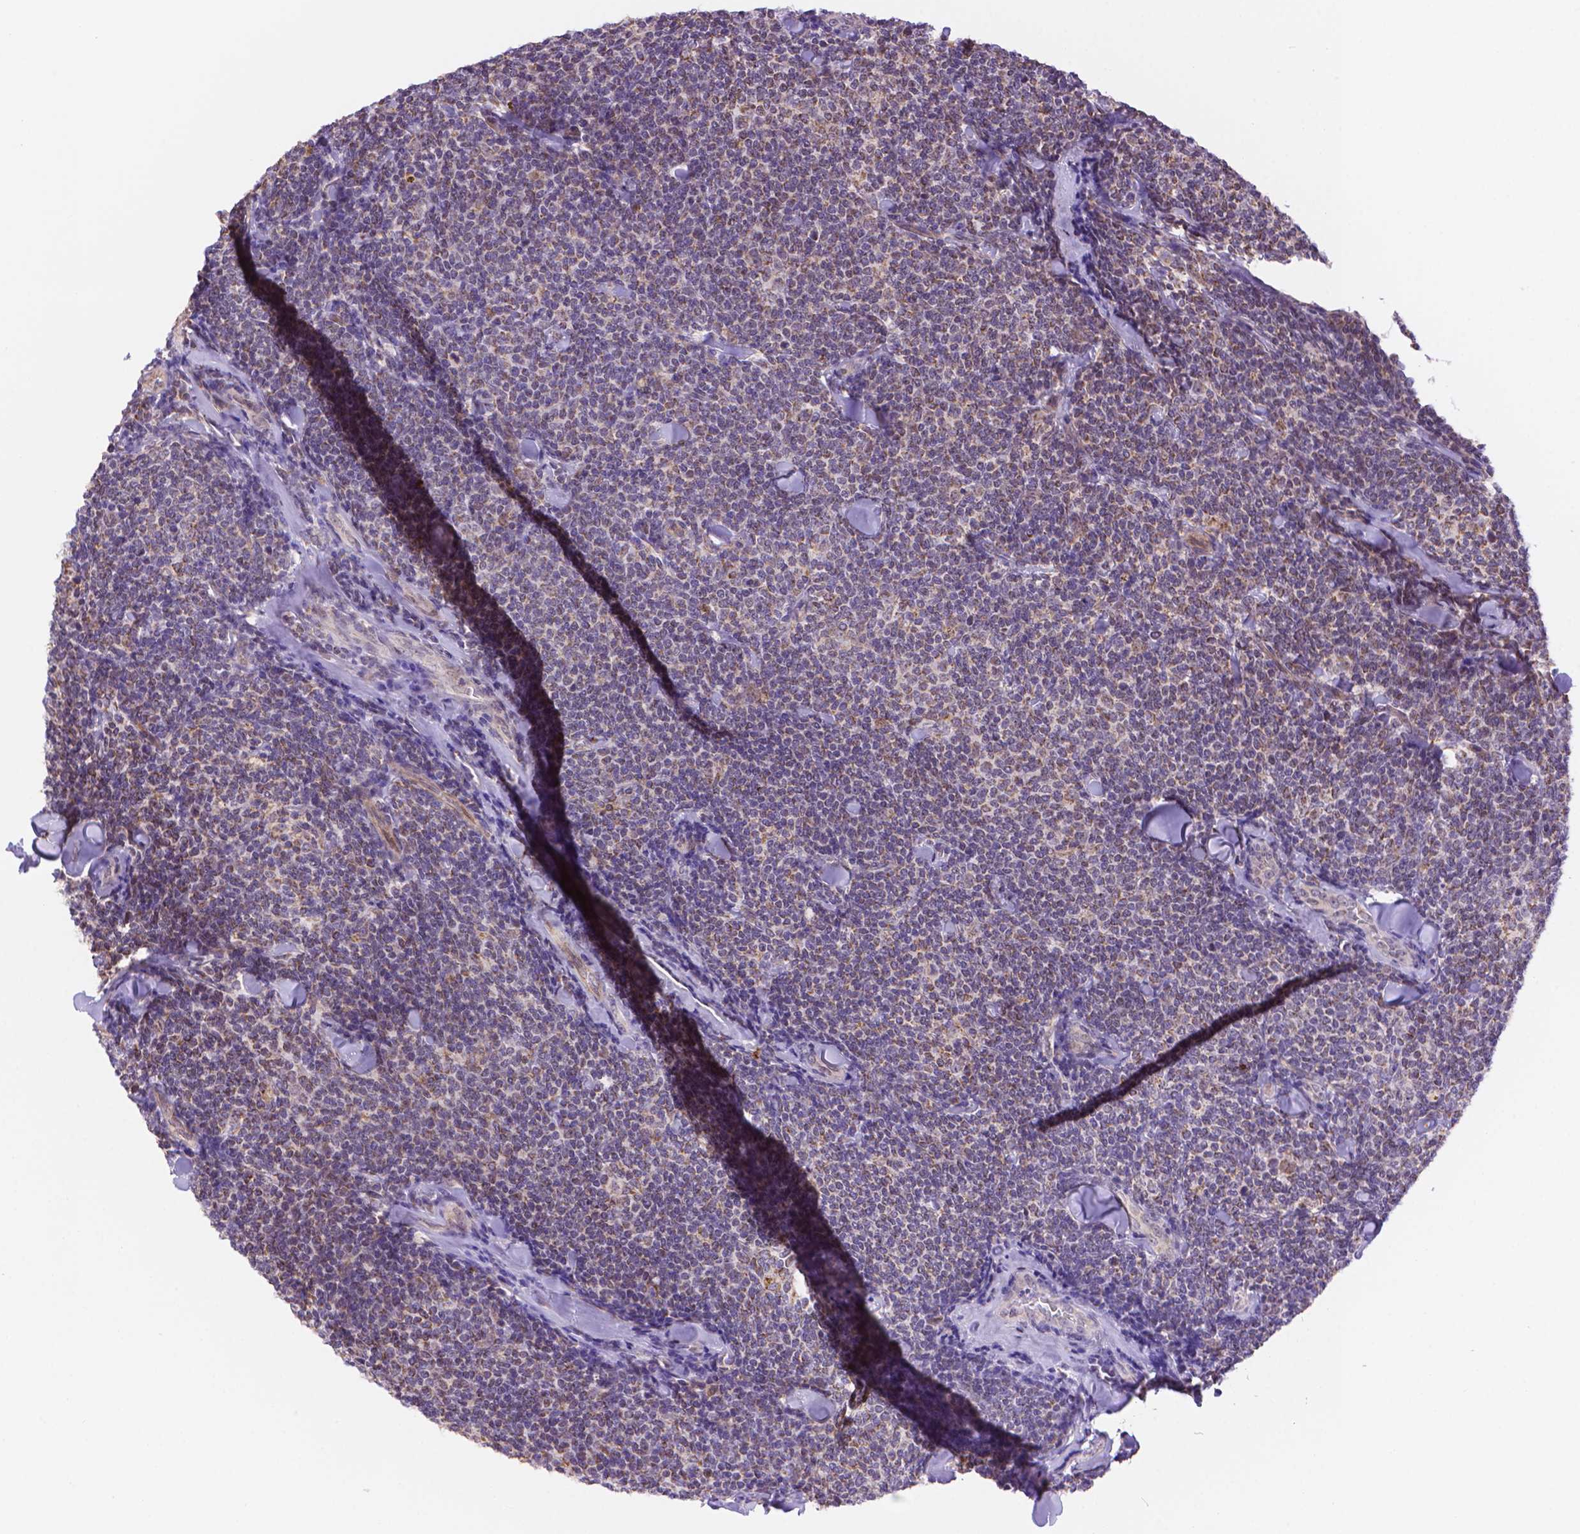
{"staining": {"intensity": "moderate", "quantity": "25%-75%", "location": "cytoplasmic/membranous"}, "tissue": "lymphoma", "cell_type": "Tumor cells", "image_type": "cancer", "snomed": [{"axis": "morphology", "description": "Malignant lymphoma, non-Hodgkin's type, Low grade"}, {"axis": "topography", "description": "Lymph node"}], "caption": "Immunohistochemical staining of human lymphoma exhibits medium levels of moderate cytoplasmic/membranous protein positivity in about 25%-75% of tumor cells. (DAB = brown stain, brightfield microscopy at high magnification).", "gene": "CYYR1", "patient": {"sex": "female", "age": 56}}